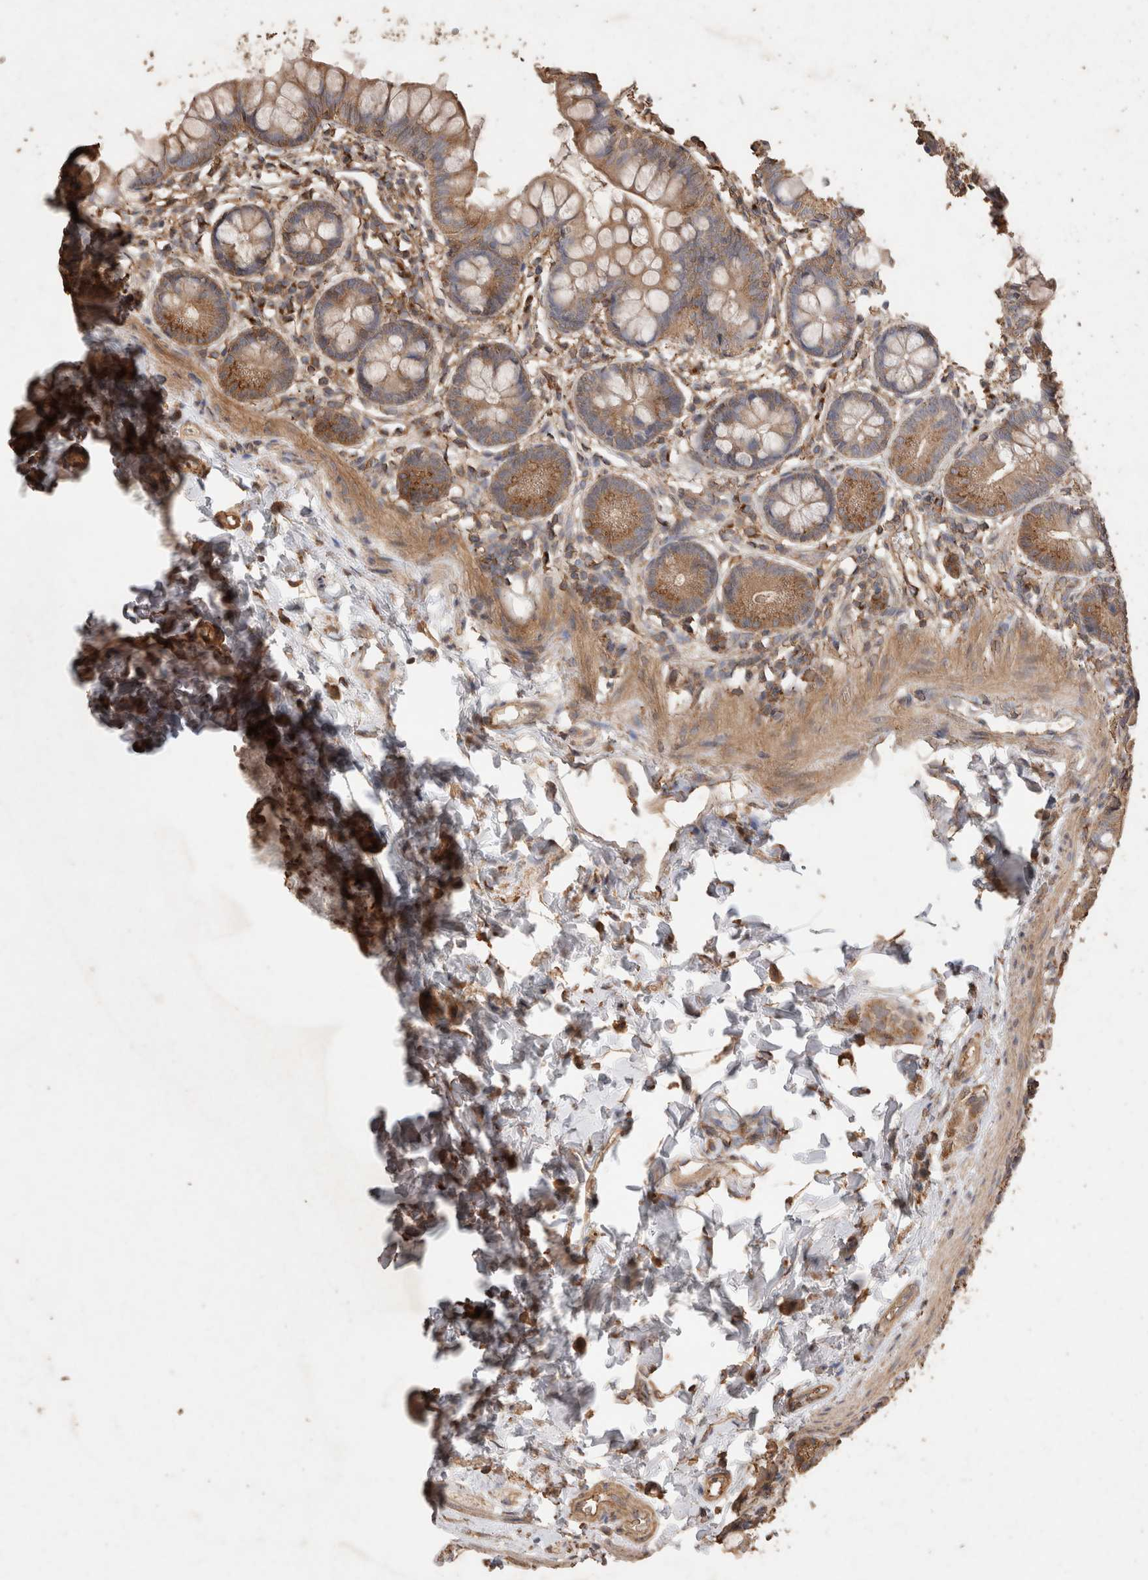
{"staining": {"intensity": "moderate", "quantity": ">75%", "location": "cytoplasmic/membranous"}, "tissue": "small intestine", "cell_type": "Glandular cells", "image_type": "normal", "snomed": [{"axis": "morphology", "description": "Normal tissue, NOS"}, {"axis": "topography", "description": "Small intestine"}], "caption": "The micrograph shows a brown stain indicating the presence of a protein in the cytoplasmic/membranous of glandular cells in small intestine. (DAB = brown stain, brightfield microscopy at high magnification).", "gene": "SNX31", "patient": {"sex": "male", "age": 7}}